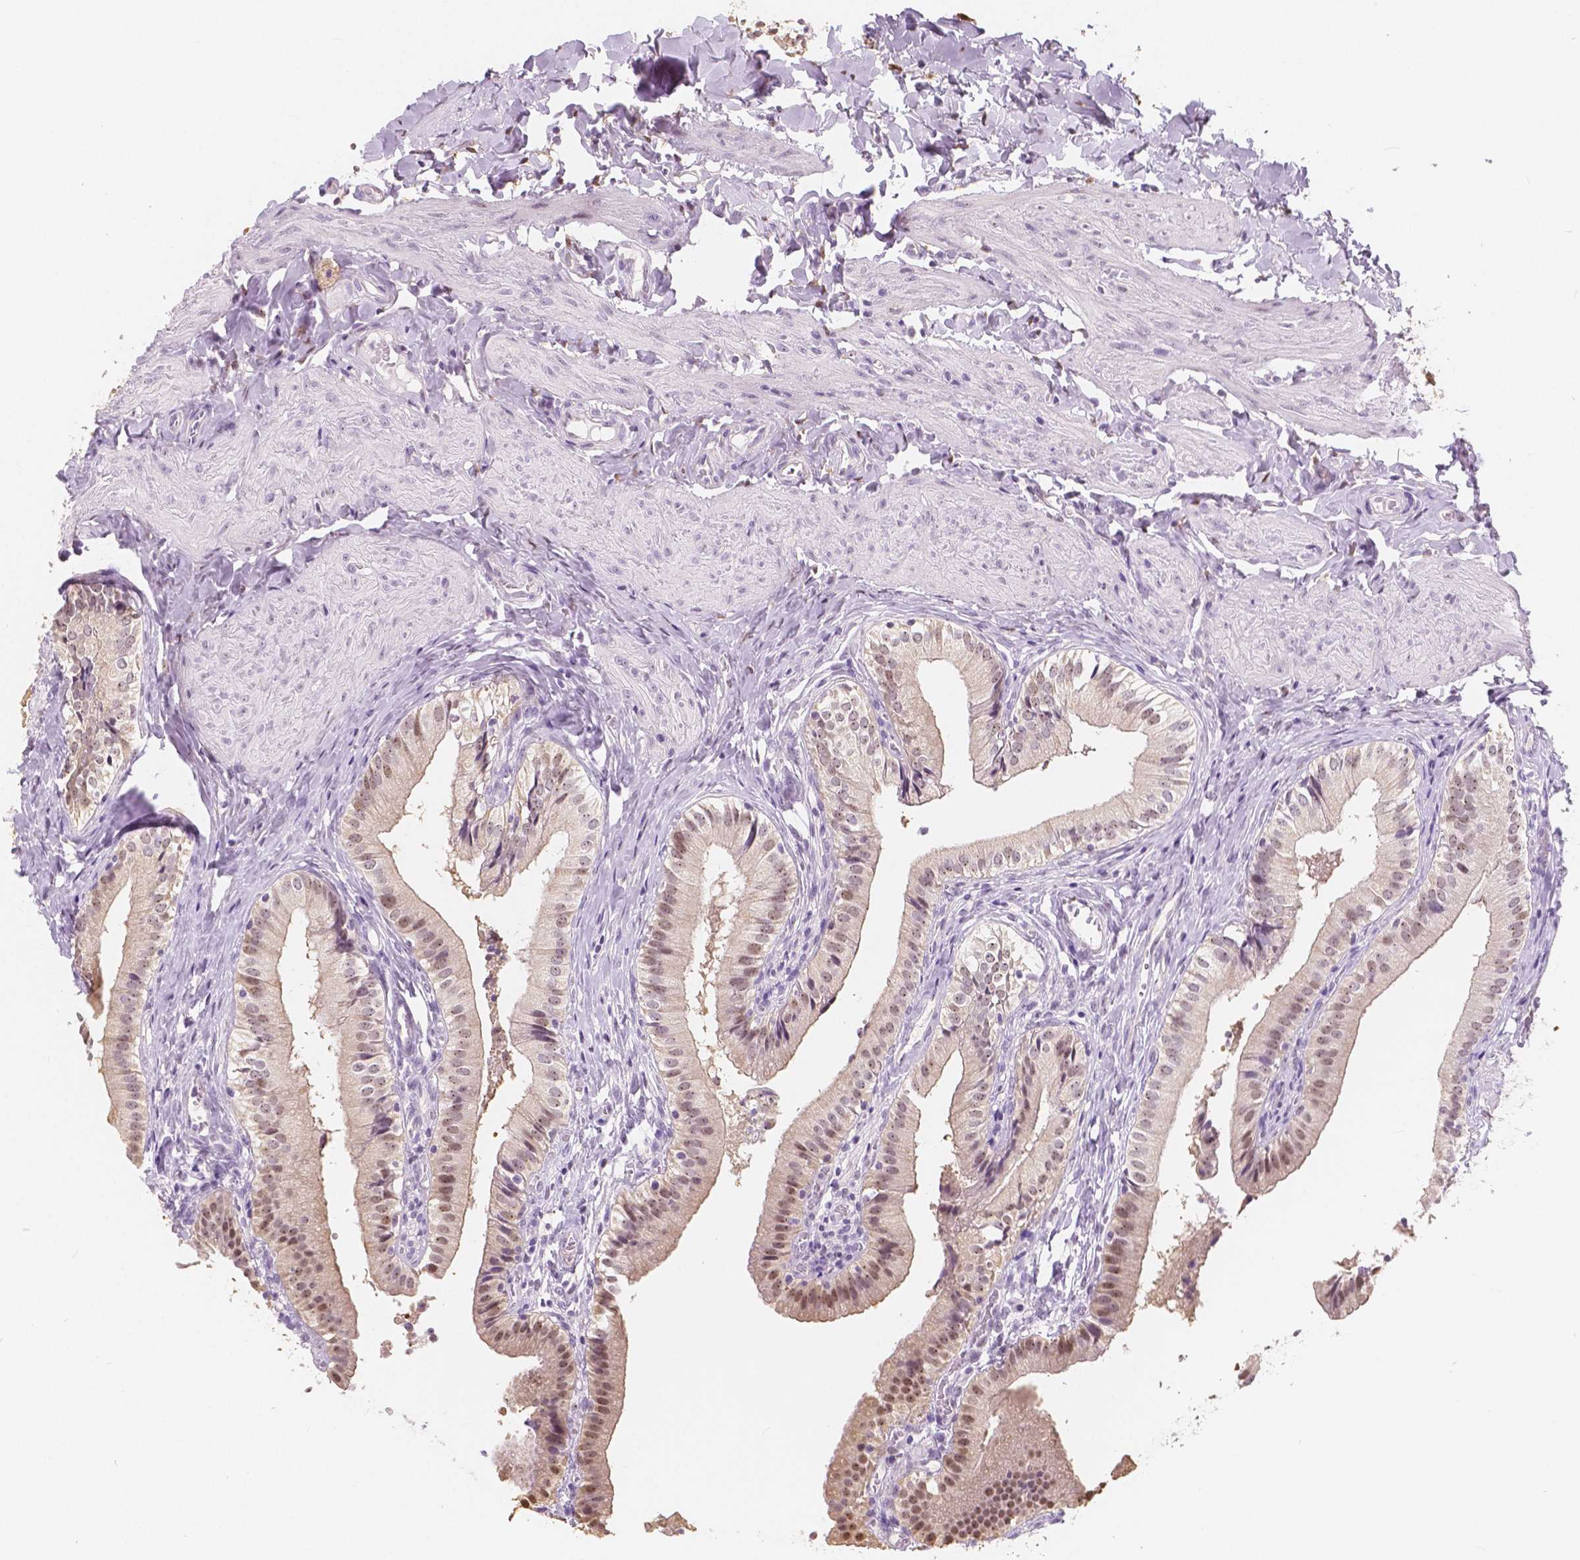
{"staining": {"intensity": "weak", "quantity": "25%-75%", "location": "nuclear"}, "tissue": "gallbladder", "cell_type": "Glandular cells", "image_type": "normal", "snomed": [{"axis": "morphology", "description": "Normal tissue, NOS"}, {"axis": "topography", "description": "Gallbladder"}], "caption": "IHC micrograph of normal gallbladder stained for a protein (brown), which reveals low levels of weak nuclear expression in approximately 25%-75% of glandular cells.", "gene": "NOLC1", "patient": {"sex": "female", "age": 47}}